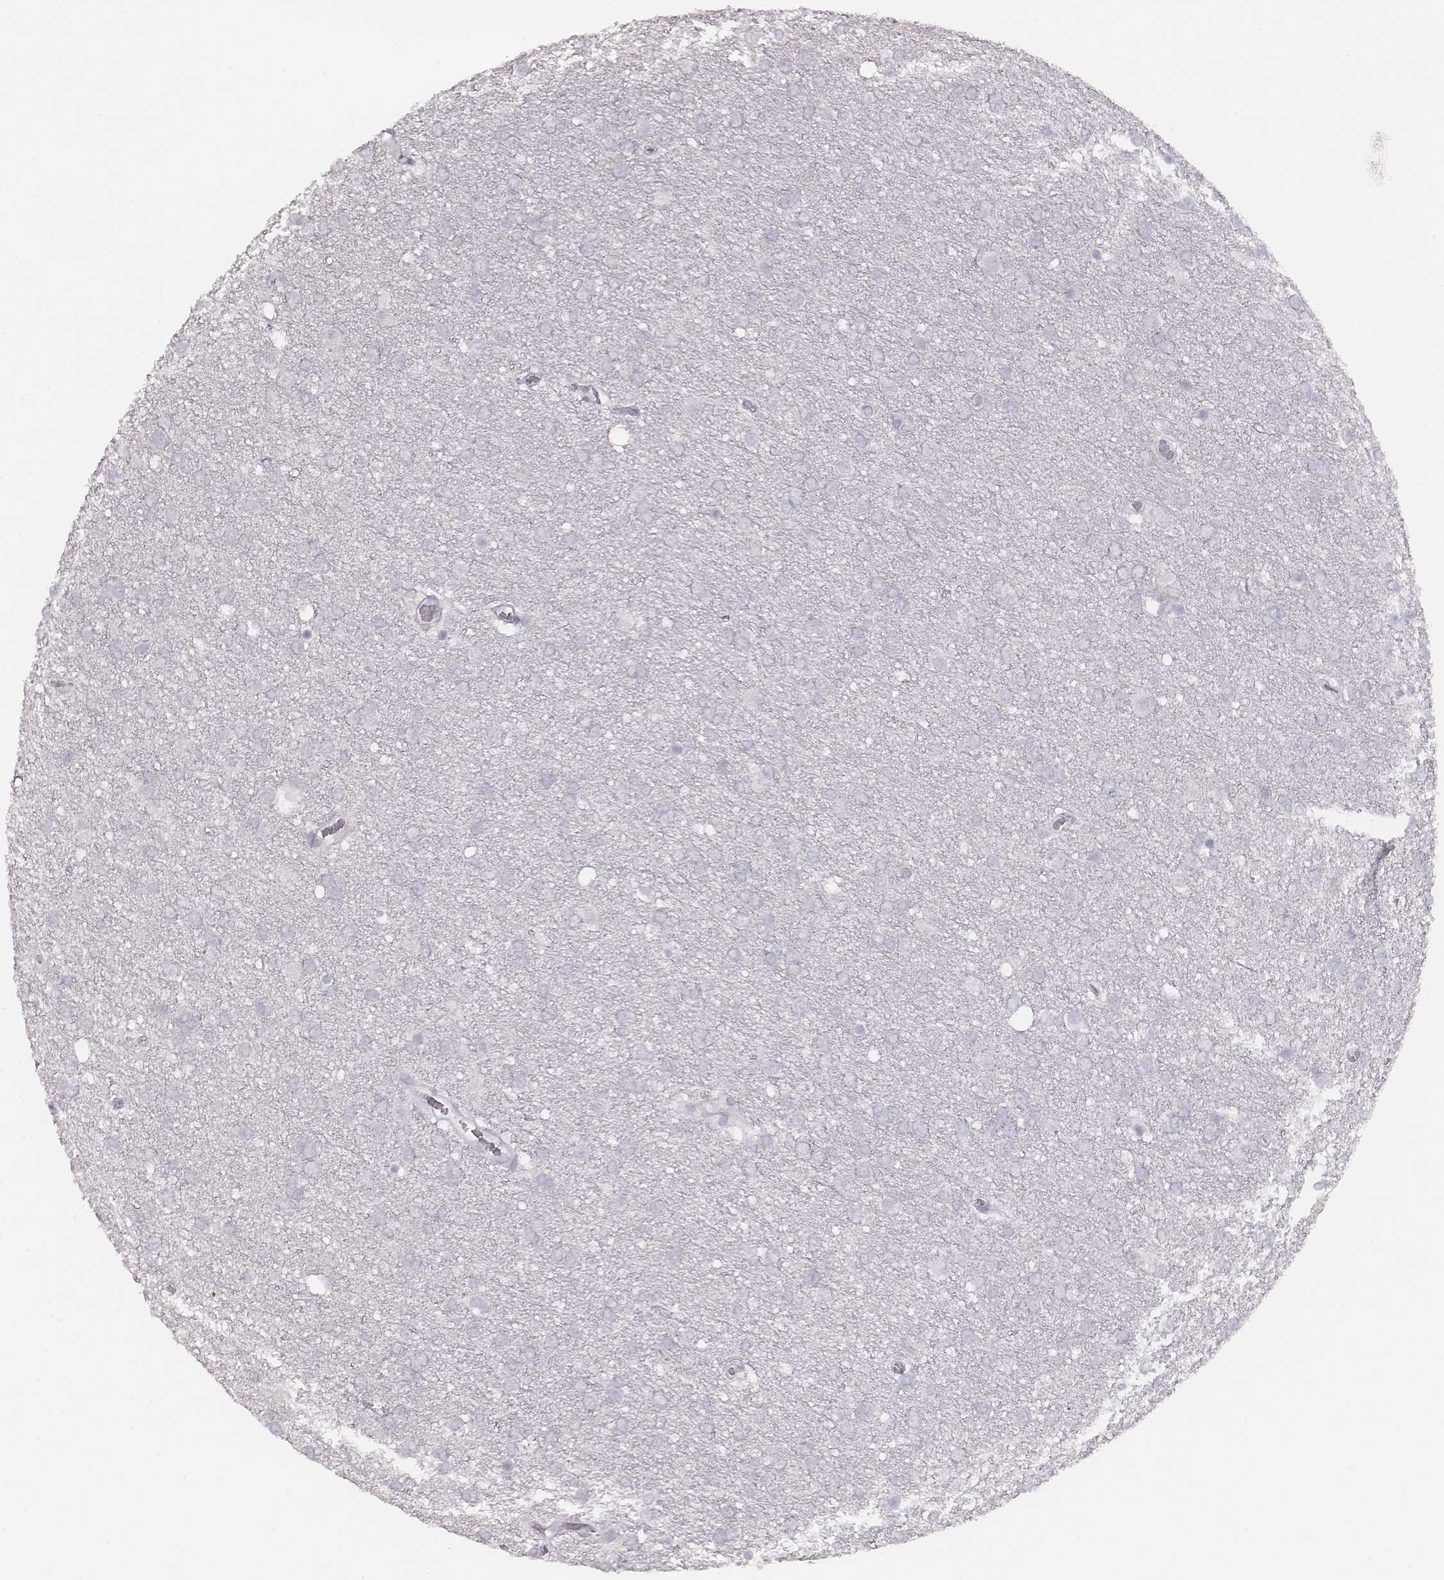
{"staining": {"intensity": "negative", "quantity": "none", "location": "none"}, "tissue": "glioma", "cell_type": "Tumor cells", "image_type": "cancer", "snomed": [{"axis": "morphology", "description": "Glioma, malignant, High grade"}, {"axis": "topography", "description": "Brain"}], "caption": "High magnification brightfield microscopy of glioma stained with DAB (brown) and counterstained with hematoxylin (blue): tumor cells show no significant staining.", "gene": "MYH6", "patient": {"sex": "female", "age": 61}}